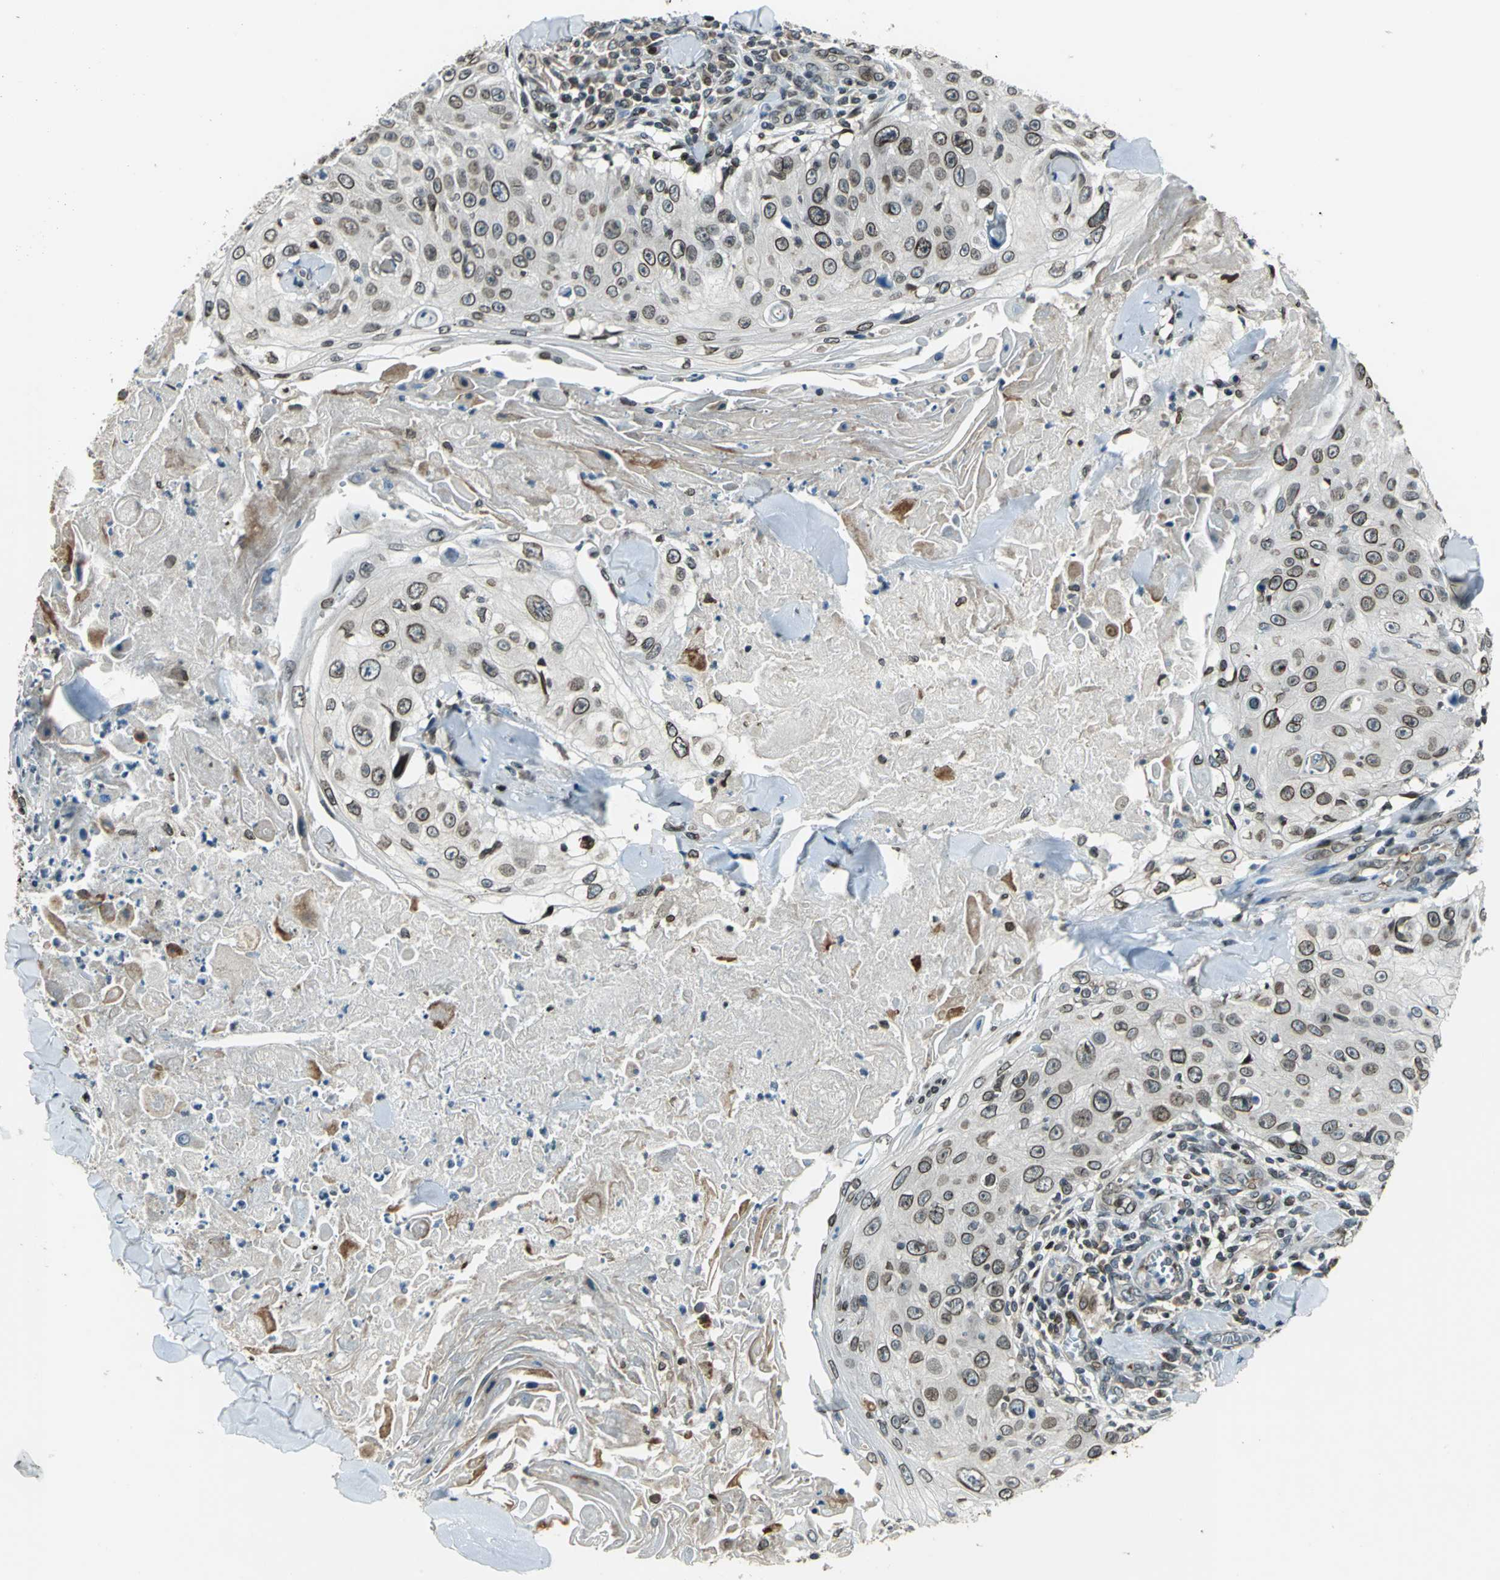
{"staining": {"intensity": "strong", "quantity": "25%-75%", "location": "cytoplasmic/membranous,nuclear"}, "tissue": "skin cancer", "cell_type": "Tumor cells", "image_type": "cancer", "snomed": [{"axis": "morphology", "description": "Squamous cell carcinoma, NOS"}, {"axis": "topography", "description": "Skin"}], "caption": "Immunohistochemistry (IHC) photomicrograph of squamous cell carcinoma (skin) stained for a protein (brown), which displays high levels of strong cytoplasmic/membranous and nuclear expression in about 25%-75% of tumor cells.", "gene": "BRIP1", "patient": {"sex": "male", "age": 86}}